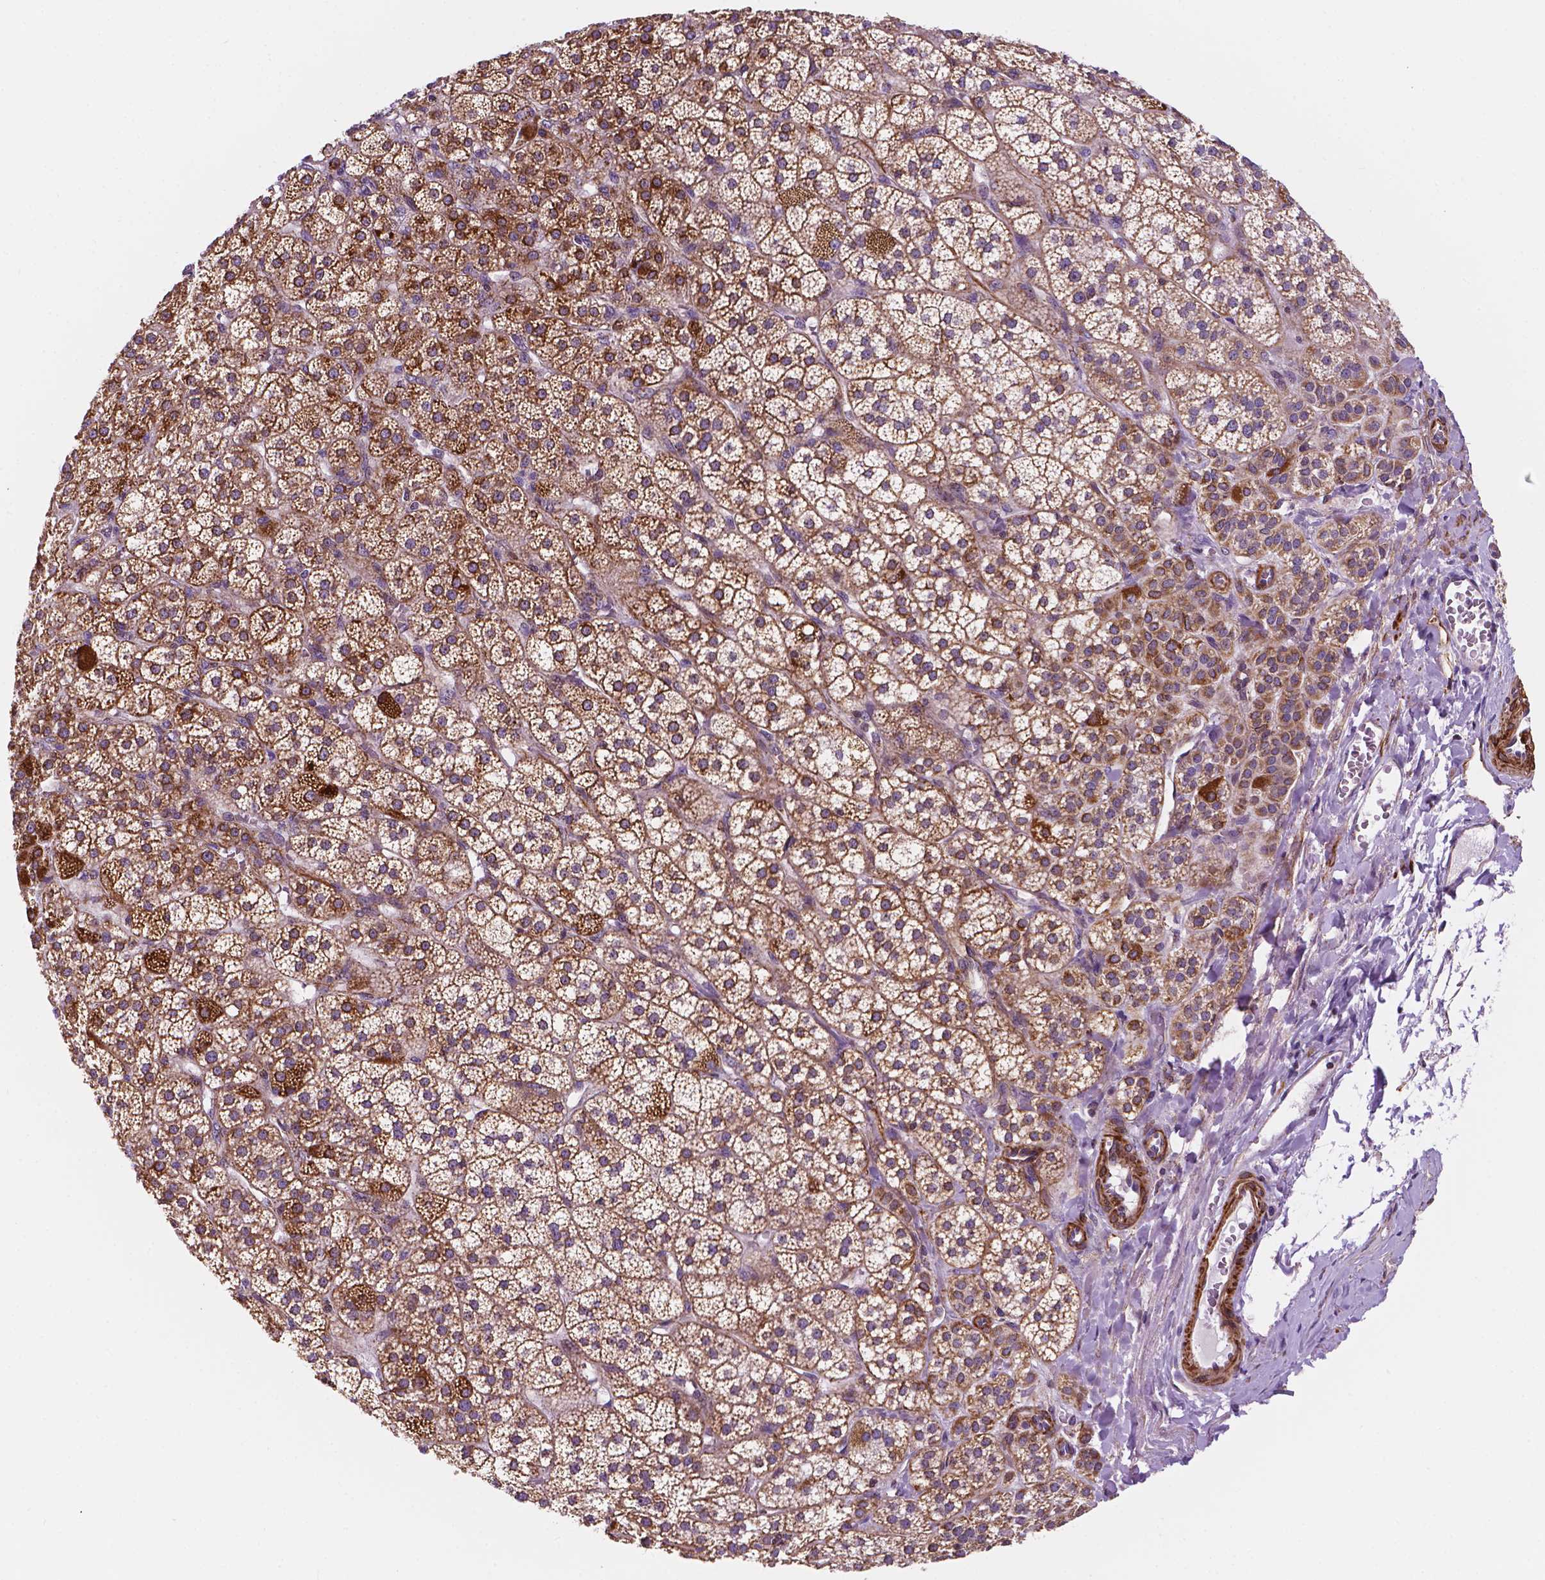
{"staining": {"intensity": "moderate", "quantity": ">75%", "location": "cytoplasmic/membranous"}, "tissue": "adrenal gland", "cell_type": "Glandular cells", "image_type": "normal", "snomed": [{"axis": "morphology", "description": "Normal tissue, NOS"}, {"axis": "topography", "description": "Adrenal gland"}], "caption": "DAB immunohistochemical staining of unremarkable adrenal gland shows moderate cytoplasmic/membranous protein staining in about >75% of glandular cells.", "gene": "GEMIN4", "patient": {"sex": "female", "age": 60}}